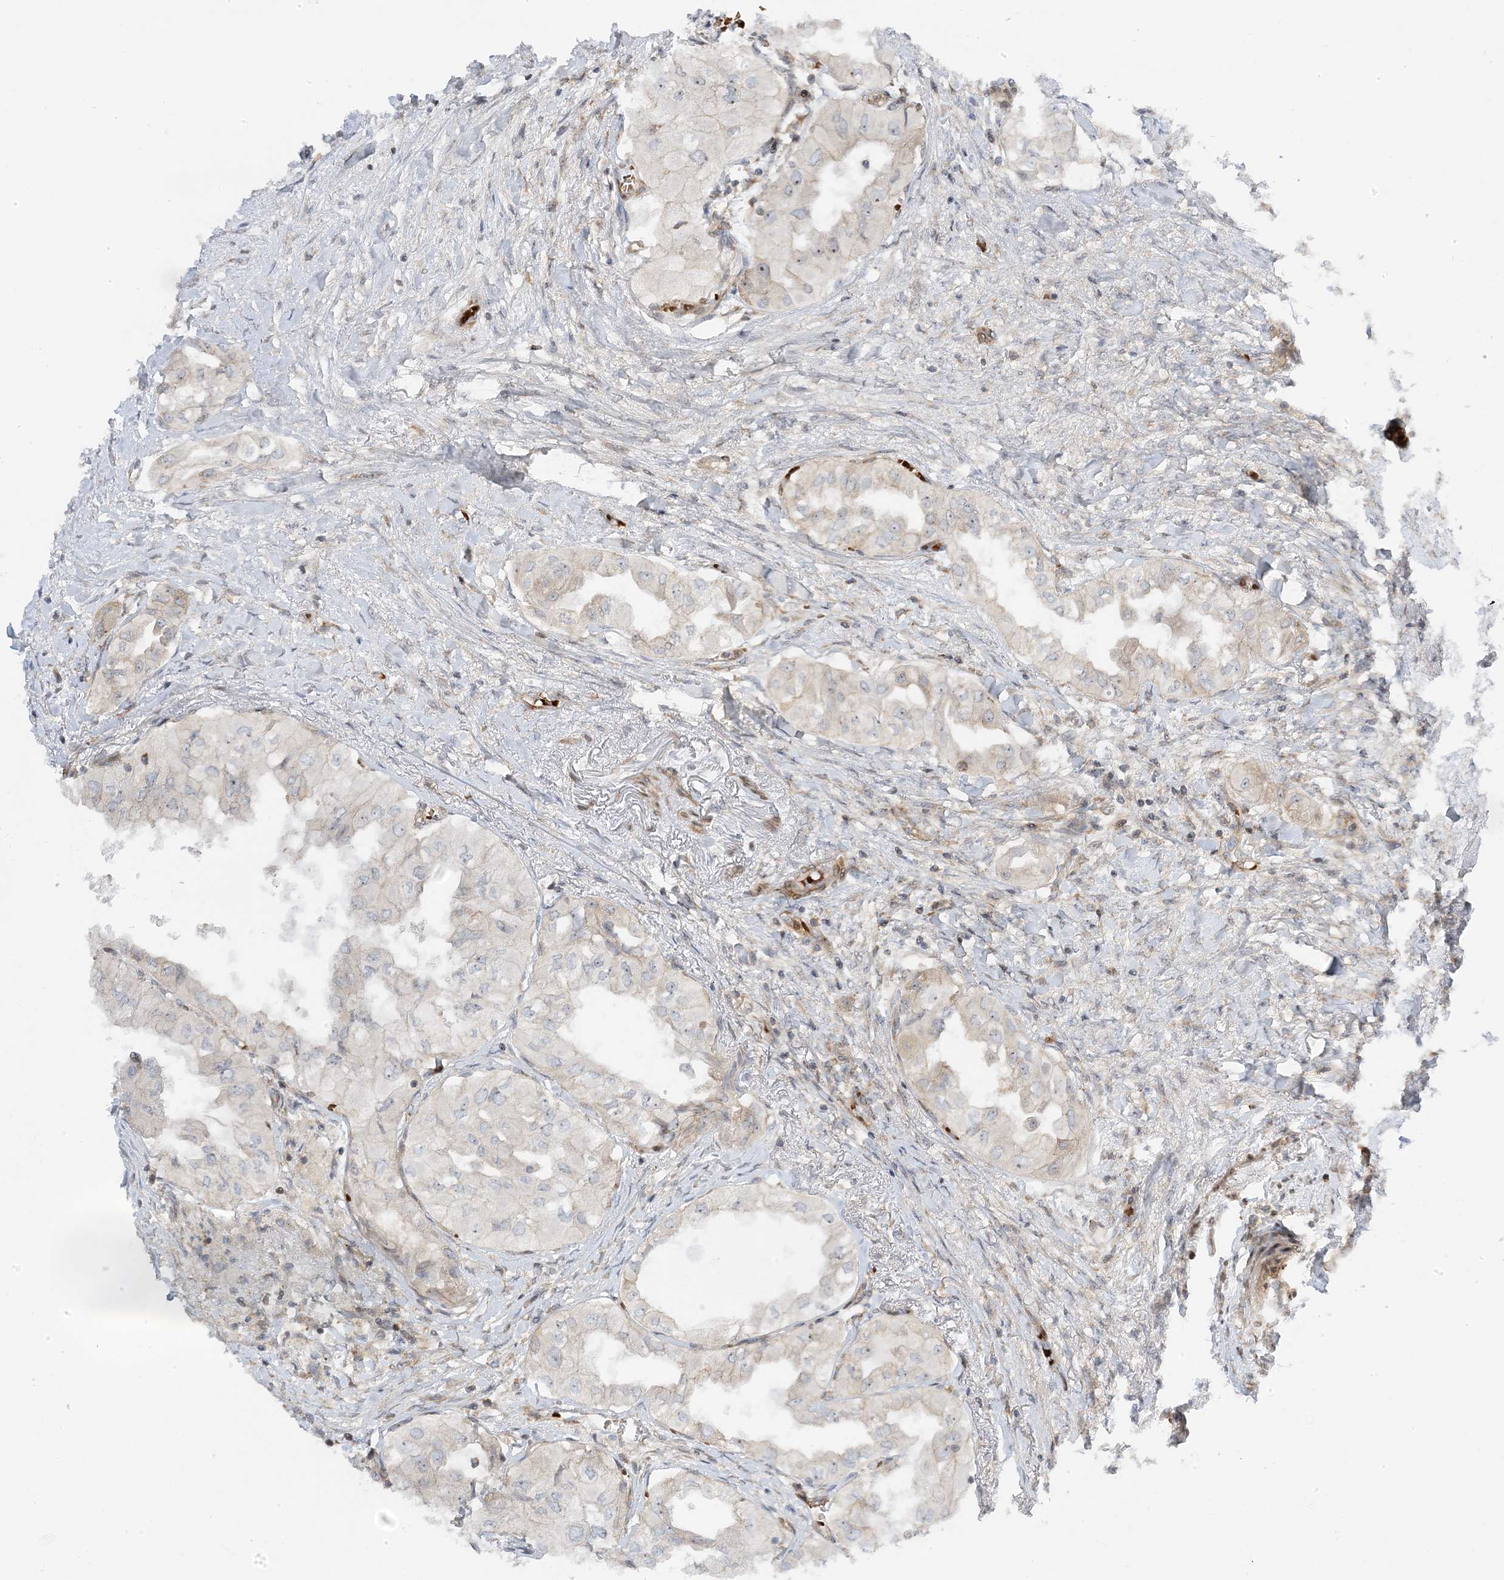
{"staining": {"intensity": "weak", "quantity": "<25%", "location": "nuclear"}, "tissue": "thyroid cancer", "cell_type": "Tumor cells", "image_type": "cancer", "snomed": [{"axis": "morphology", "description": "Papillary adenocarcinoma, NOS"}, {"axis": "topography", "description": "Thyroid gland"}], "caption": "Immunohistochemistry of human thyroid papillary adenocarcinoma shows no expression in tumor cells.", "gene": "MAP7D3", "patient": {"sex": "female", "age": 59}}